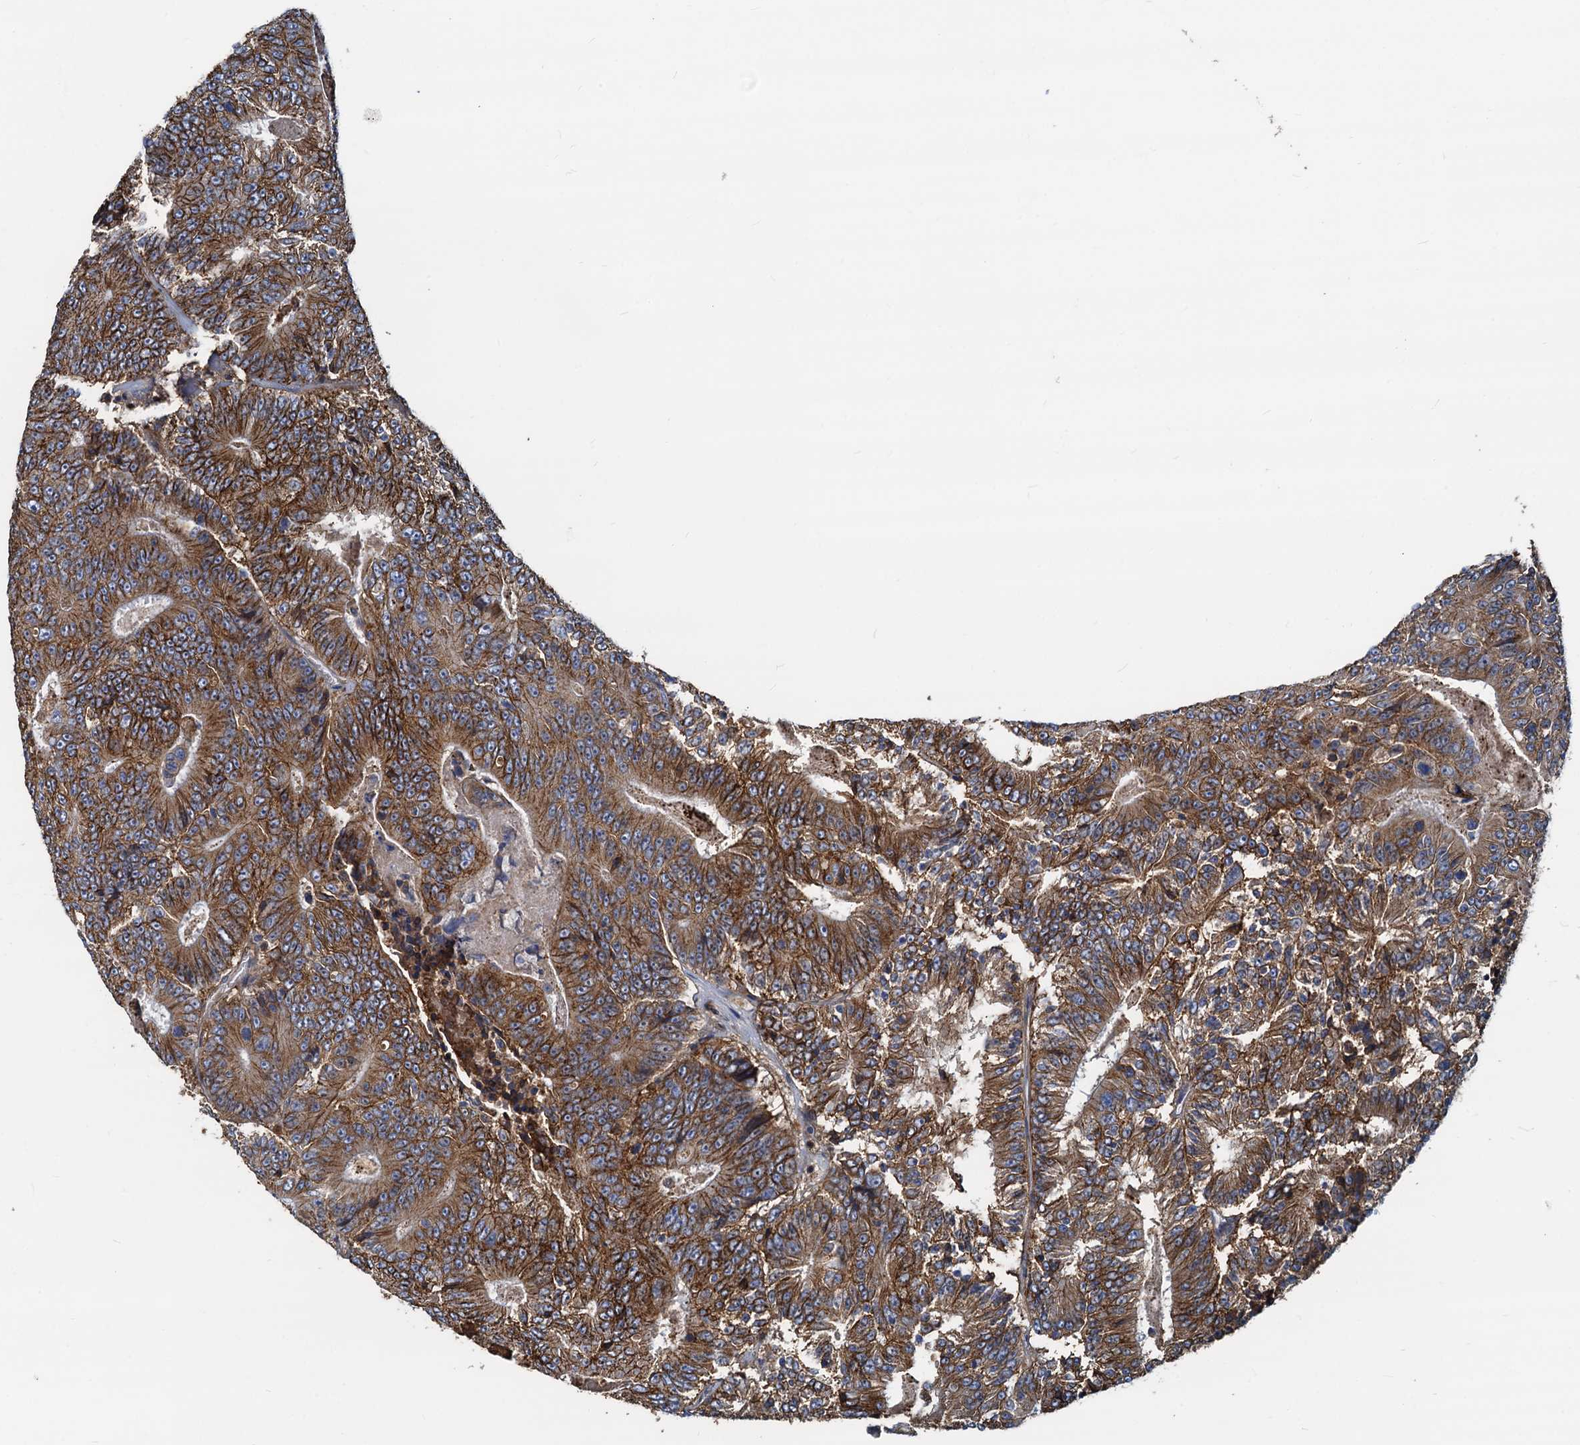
{"staining": {"intensity": "strong", "quantity": ">75%", "location": "cytoplasmic/membranous"}, "tissue": "colorectal cancer", "cell_type": "Tumor cells", "image_type": "cancer", "snomed": [{"axis": "morphology", "description": "Adenocarcinoma, NOS"}, {"axis": "topography", "description": "Colon"}], "caption": "Immunohistochemistry (IHC) of colorectal cancer (adenocarcinoma) shows high levels of strong cytoplasmic/membranous staining in about >75% of tumor cells.", "gene": "LNX2", "patient": {"sex": "male", "age": 83}}